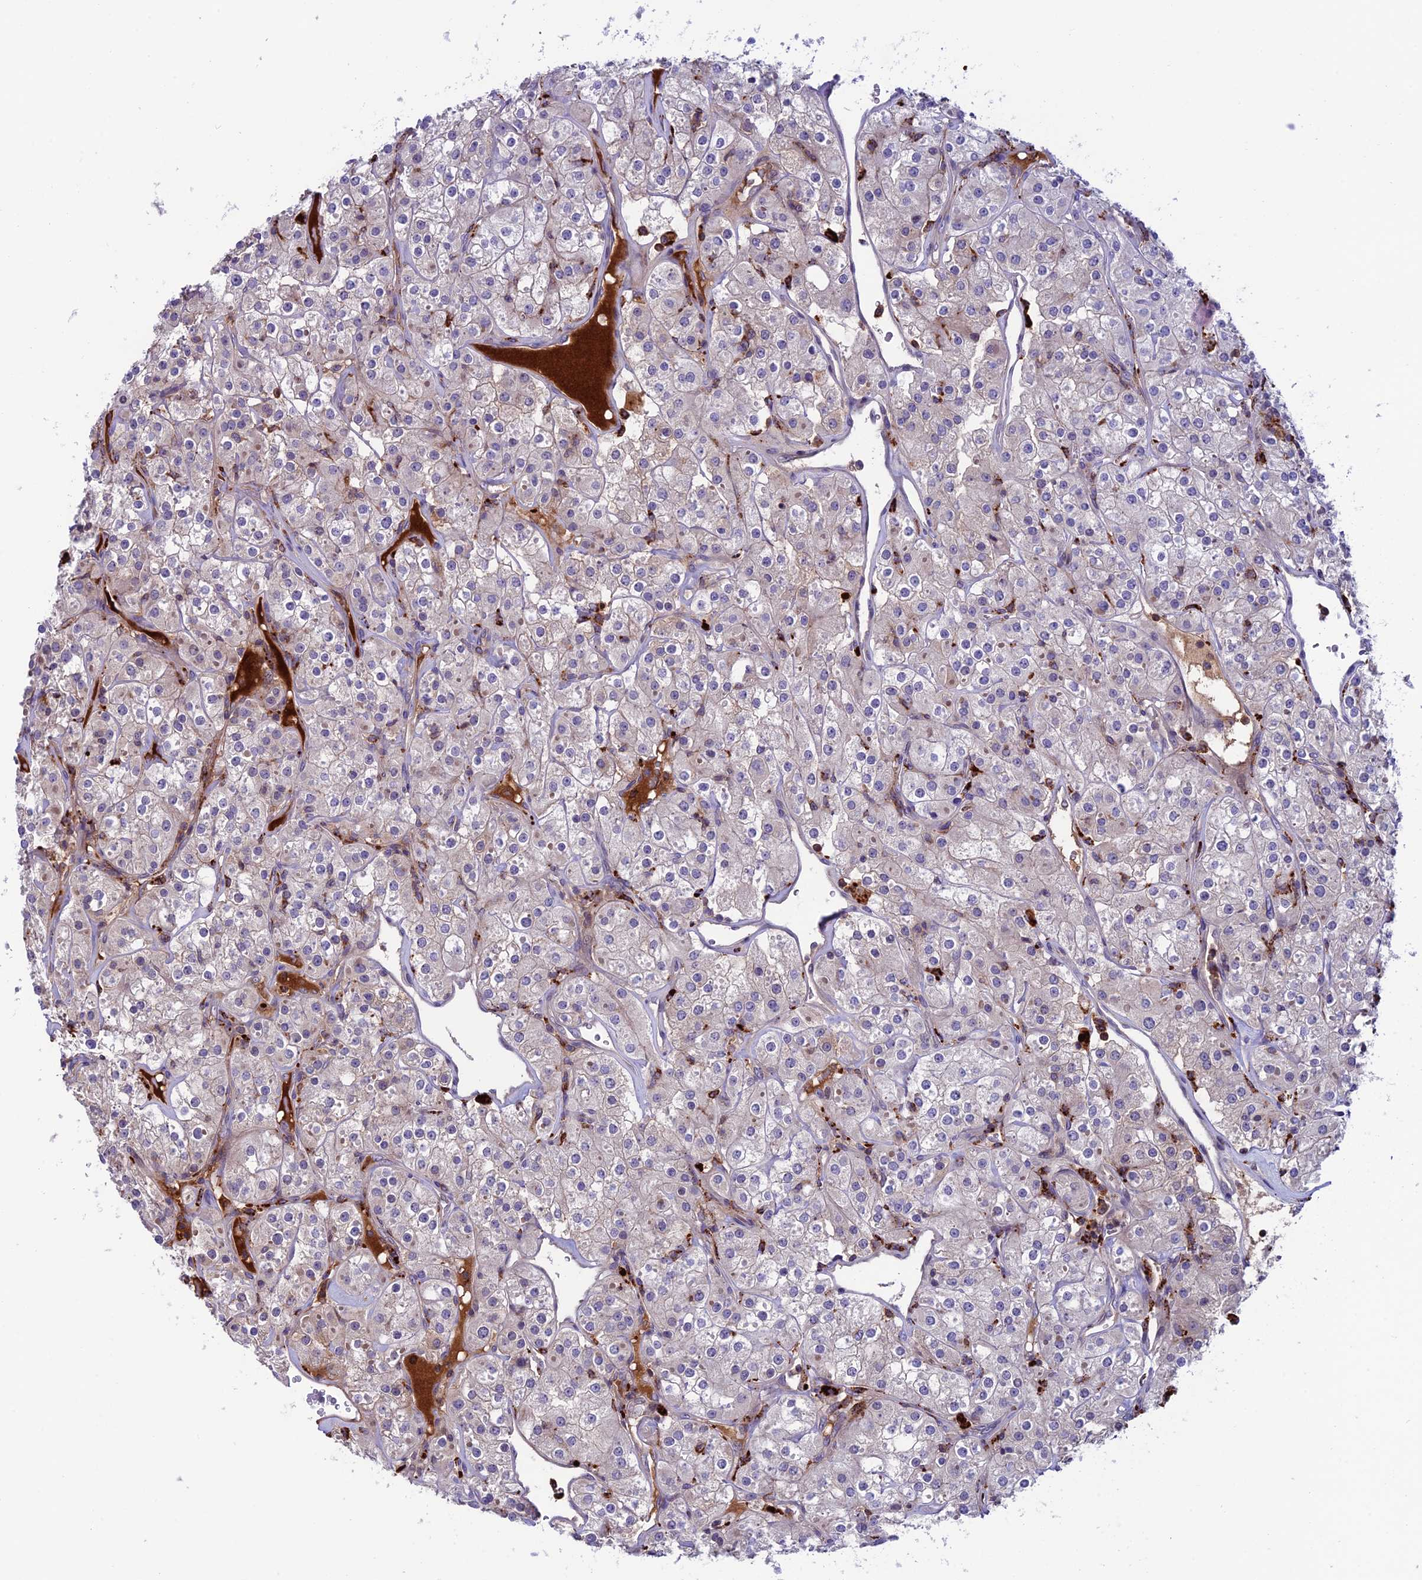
{"staining": {"intensity": "weak", "quantity": "<25%", "location": "cytoplasmic/membranous"}, "tissue": "renal cancer", "cell_type": "Tumor cells", "image_type": "cancer", "snomed": [{"axis": "morphology", "description": "Adenocarcinoma, NOS"}, {"axis": "topography", "description": "Kidney"}], "caption": "High magnification brightfield microscopy of renal adenocarcinoma stained with DAB (brown) and counterstained with hematoxylin (blue): tumor cells show no significant expression.", "gene": "ARHGEF18", "patient": {"sex": "male", "age": 77}}